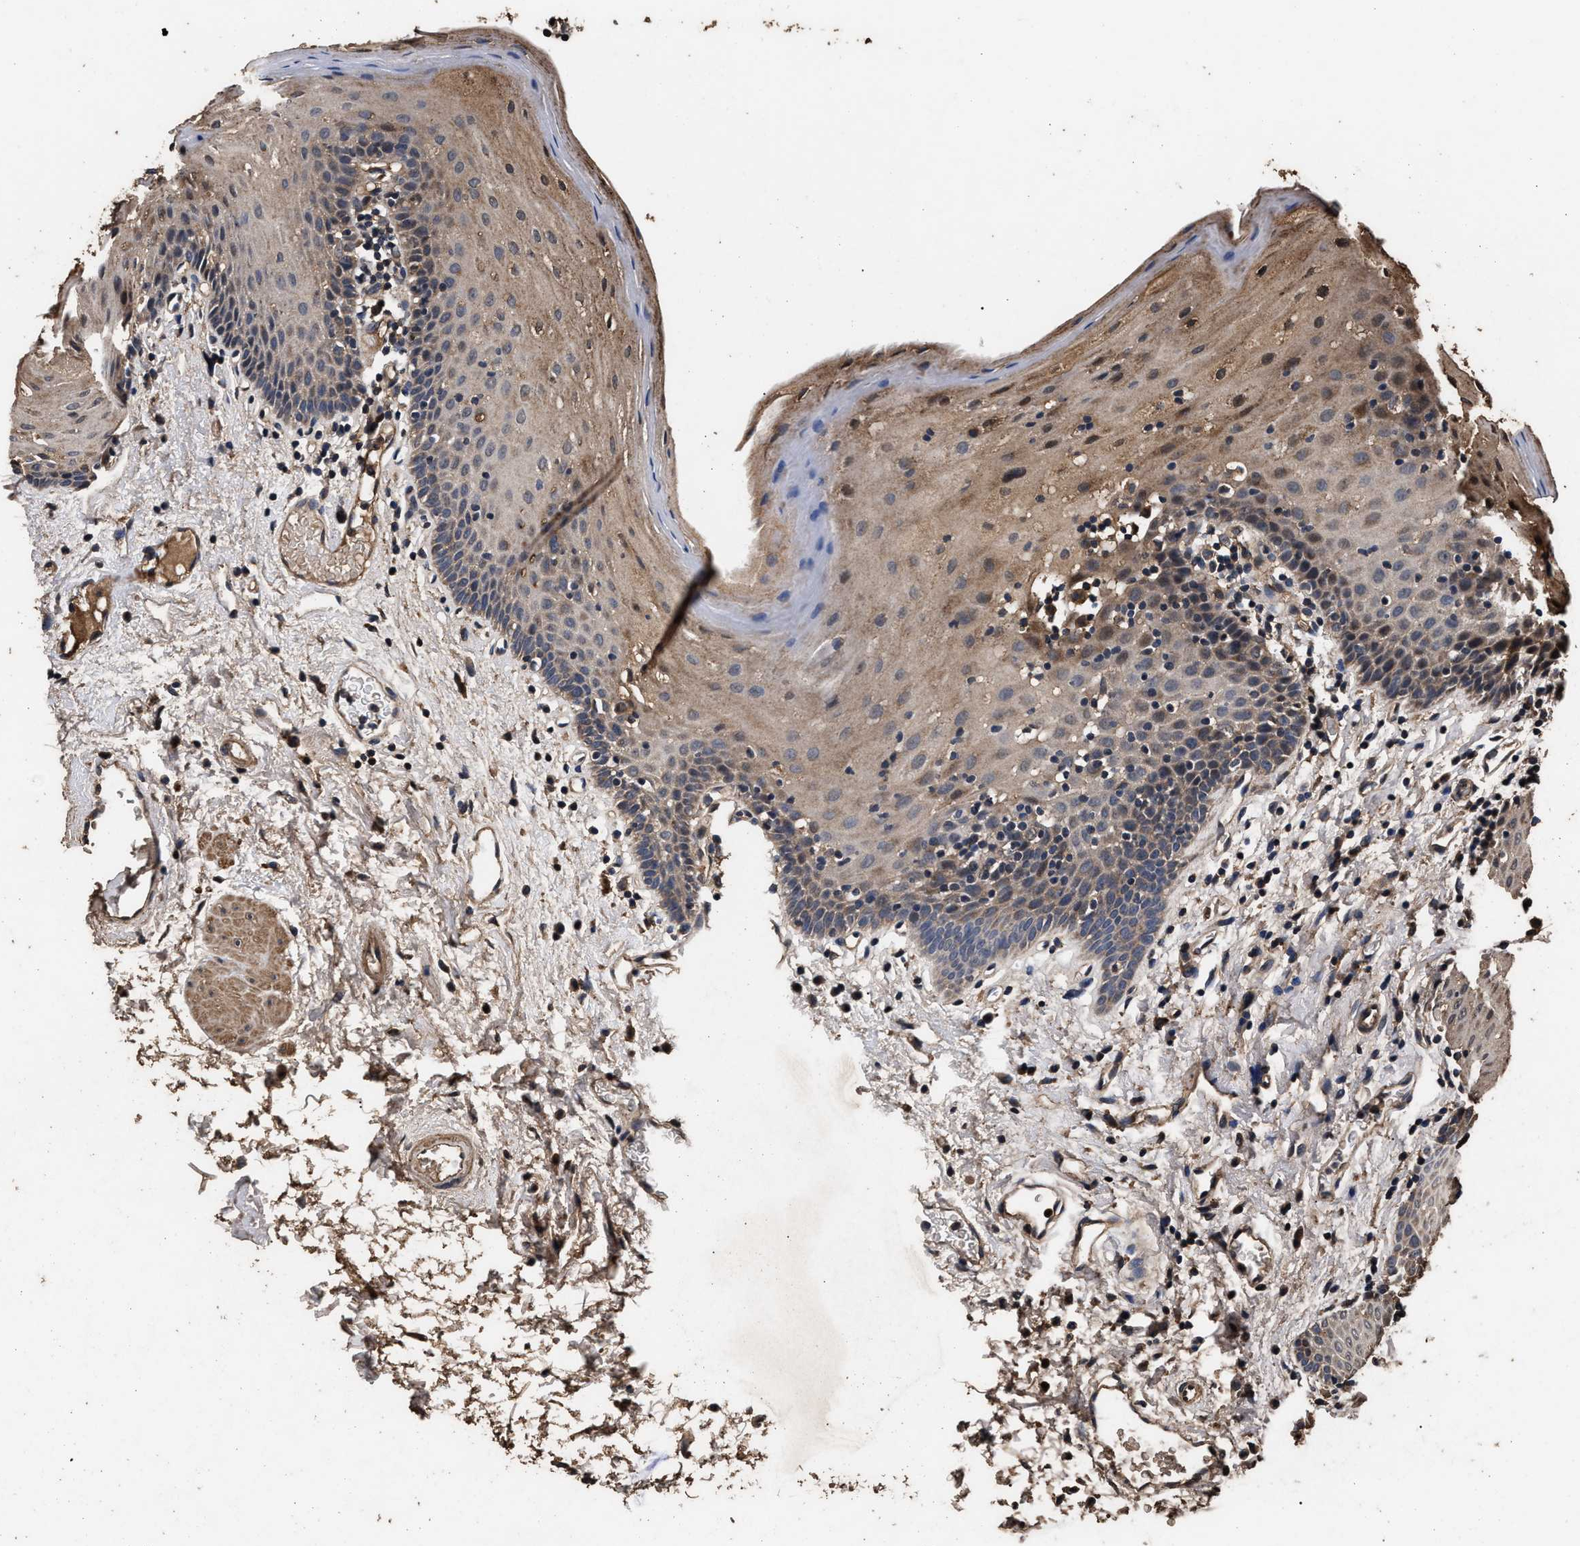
{"staining": {"intensity": "moderate", "quantity": "25%-75%", "location": "cytoplasmic/membranous"}, "tissue": "oral mucosa", "cell_type": "Squamous epithelial cells", "image_type": "normal", "snomed": [{"axis": "morphology", "description": "Normal tissue, NOS"}, {"axis": "topography", "description": "Oral tissue"}], "caption": "Immunohistochemistry (IHC) of benign oral mucosa displays medium levels of moderate cytoplasmic/membranous positivity in approximately 25%-75% of squamous epithelial cells. (DAB (3,3'-diaminobenzidine) IHC with brightfield microscopy, high magnification).", "gene": "ENSG00000286112", "patient": {"sex": "male", "age": 66}}